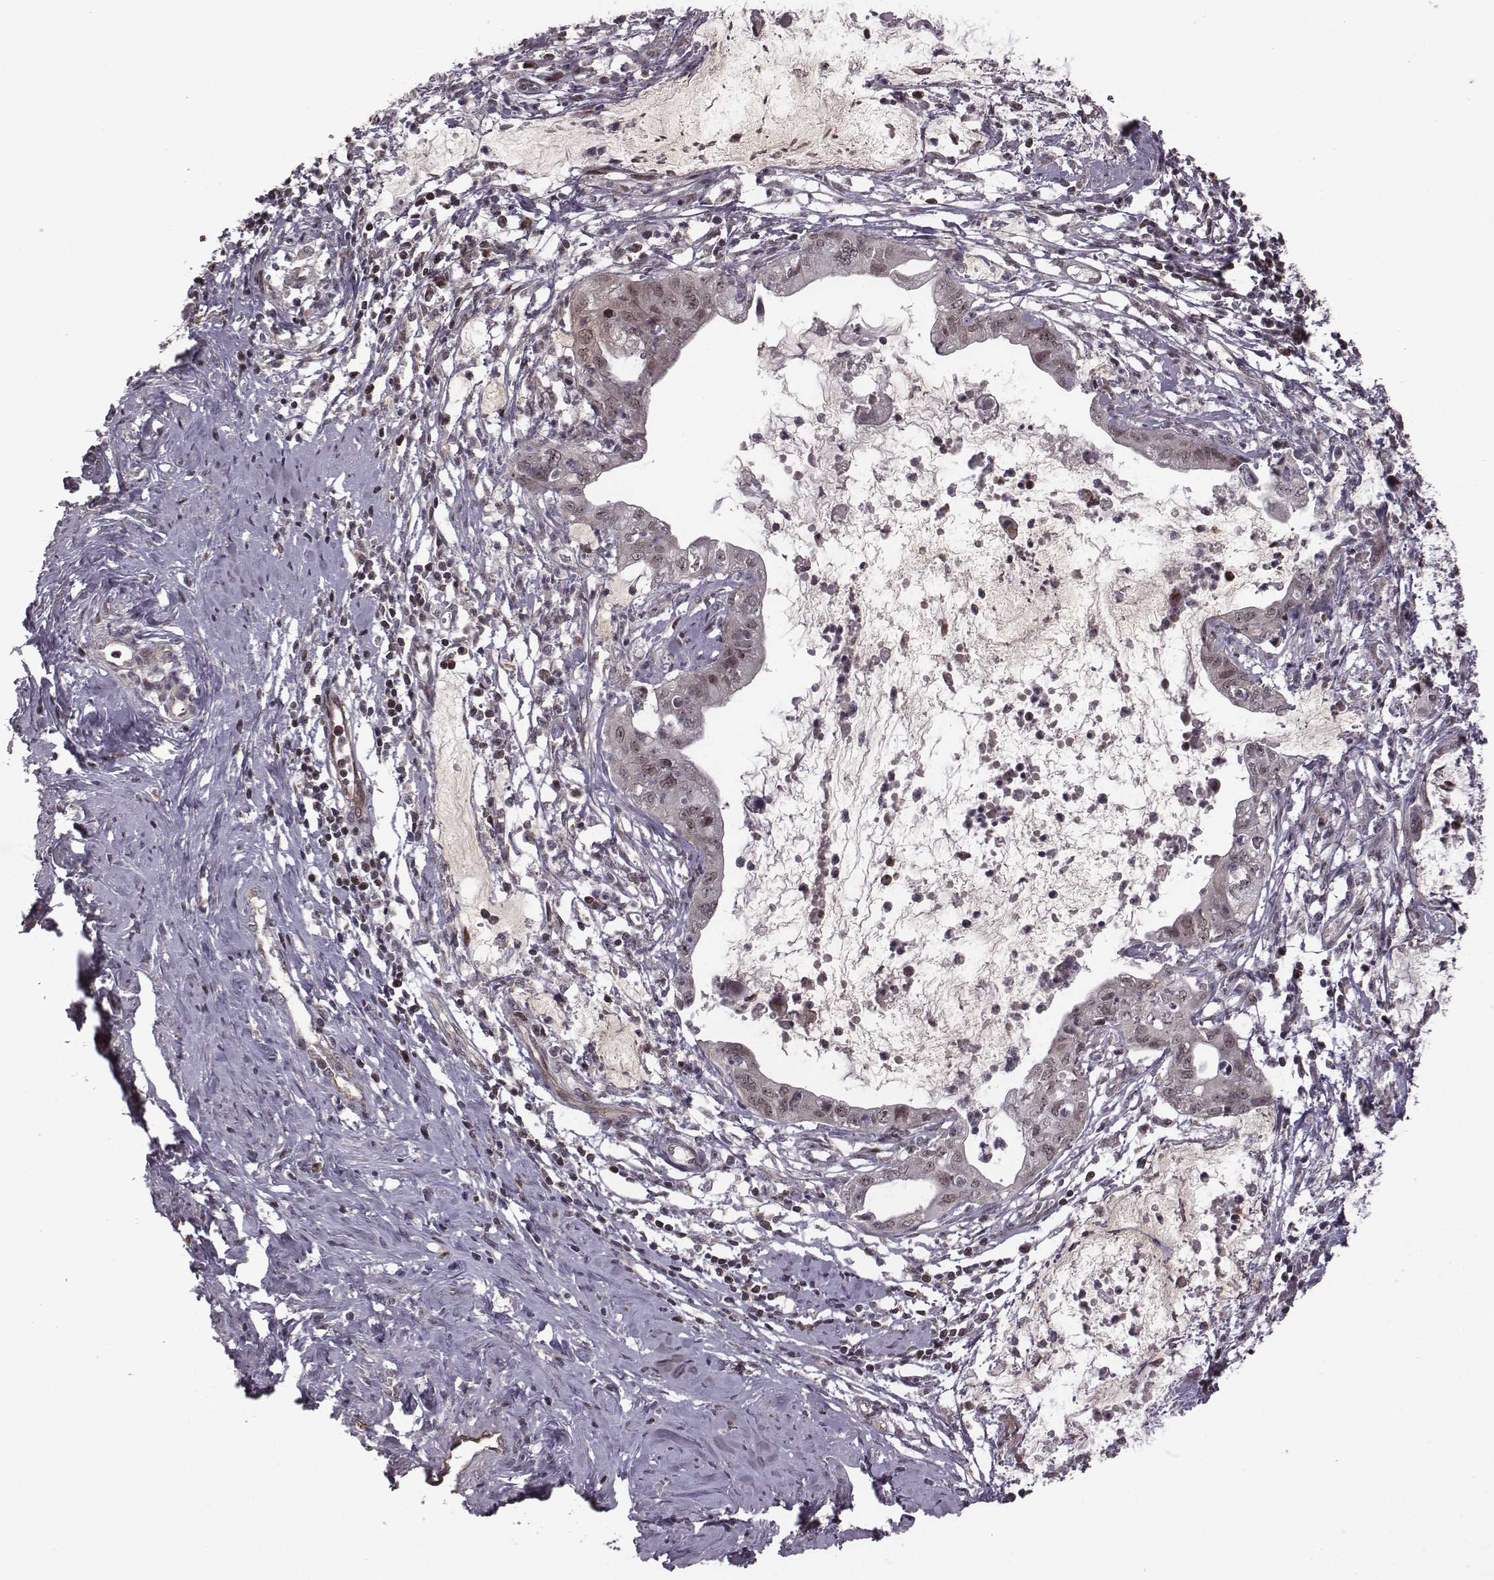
{"staining": {"intensity": "negative", "quantity": "none", "location": "none"}, "tissue": "cervical cancer", "cell_type": "Tumor cells", "image_type": "cancer", "snomed": [{"axis": "morphology", "description": "Normal tissue, NOS"}, {"axis": "morphology", "description": "Adenocarcinoma, NOS"}, {"axis": "topography", "description": "Cervix"}], "caption": "The micrograph demonstrates no significant expression in tumor cells of cervical cancer.", "gene": "RPL3", "patient": {"sex": "female", "age": 38}}